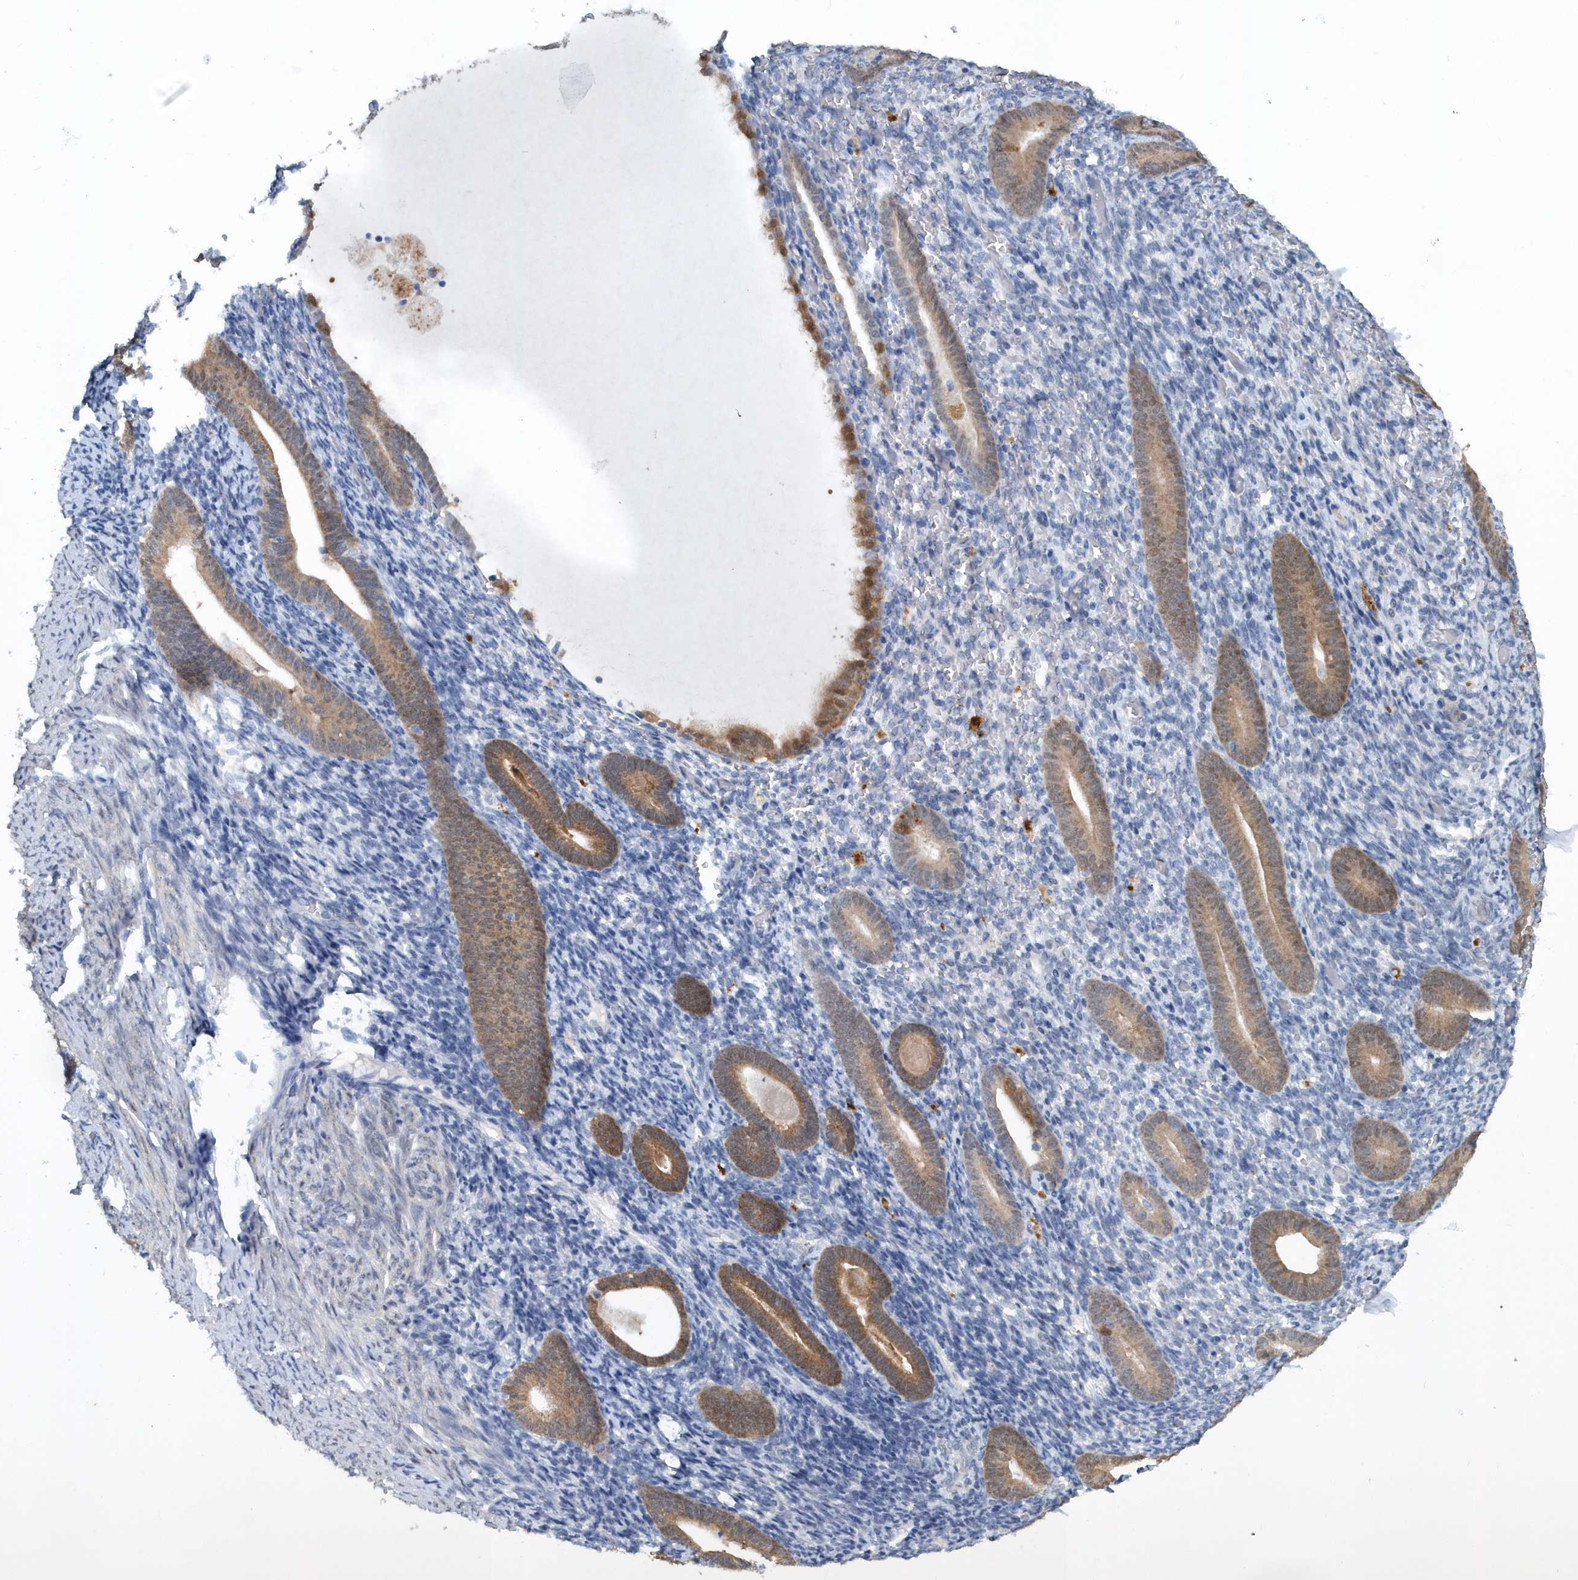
{"staining": {"intensity": "negative", "quantity": "none", "location": "none"}, "tissue": "endometrium", "cell_type": "Cells in endometrial stroma", "image_type": "normal", "snomed": [{"axis": "morphology", "description": "Normal tissue, NOS"}, {"axis": "topography", "description": "Endometrium"}], "caption": "IHC micrograph of unremarkable endometrium stained for a protein (brown), which reveals no positivity in cells in endometrial stroma. (Brightfield microscopy of DAB immunohistochemistry at high magnification).", "gene": "PFN2", "patient": {"sex": "female", "age": 51}}